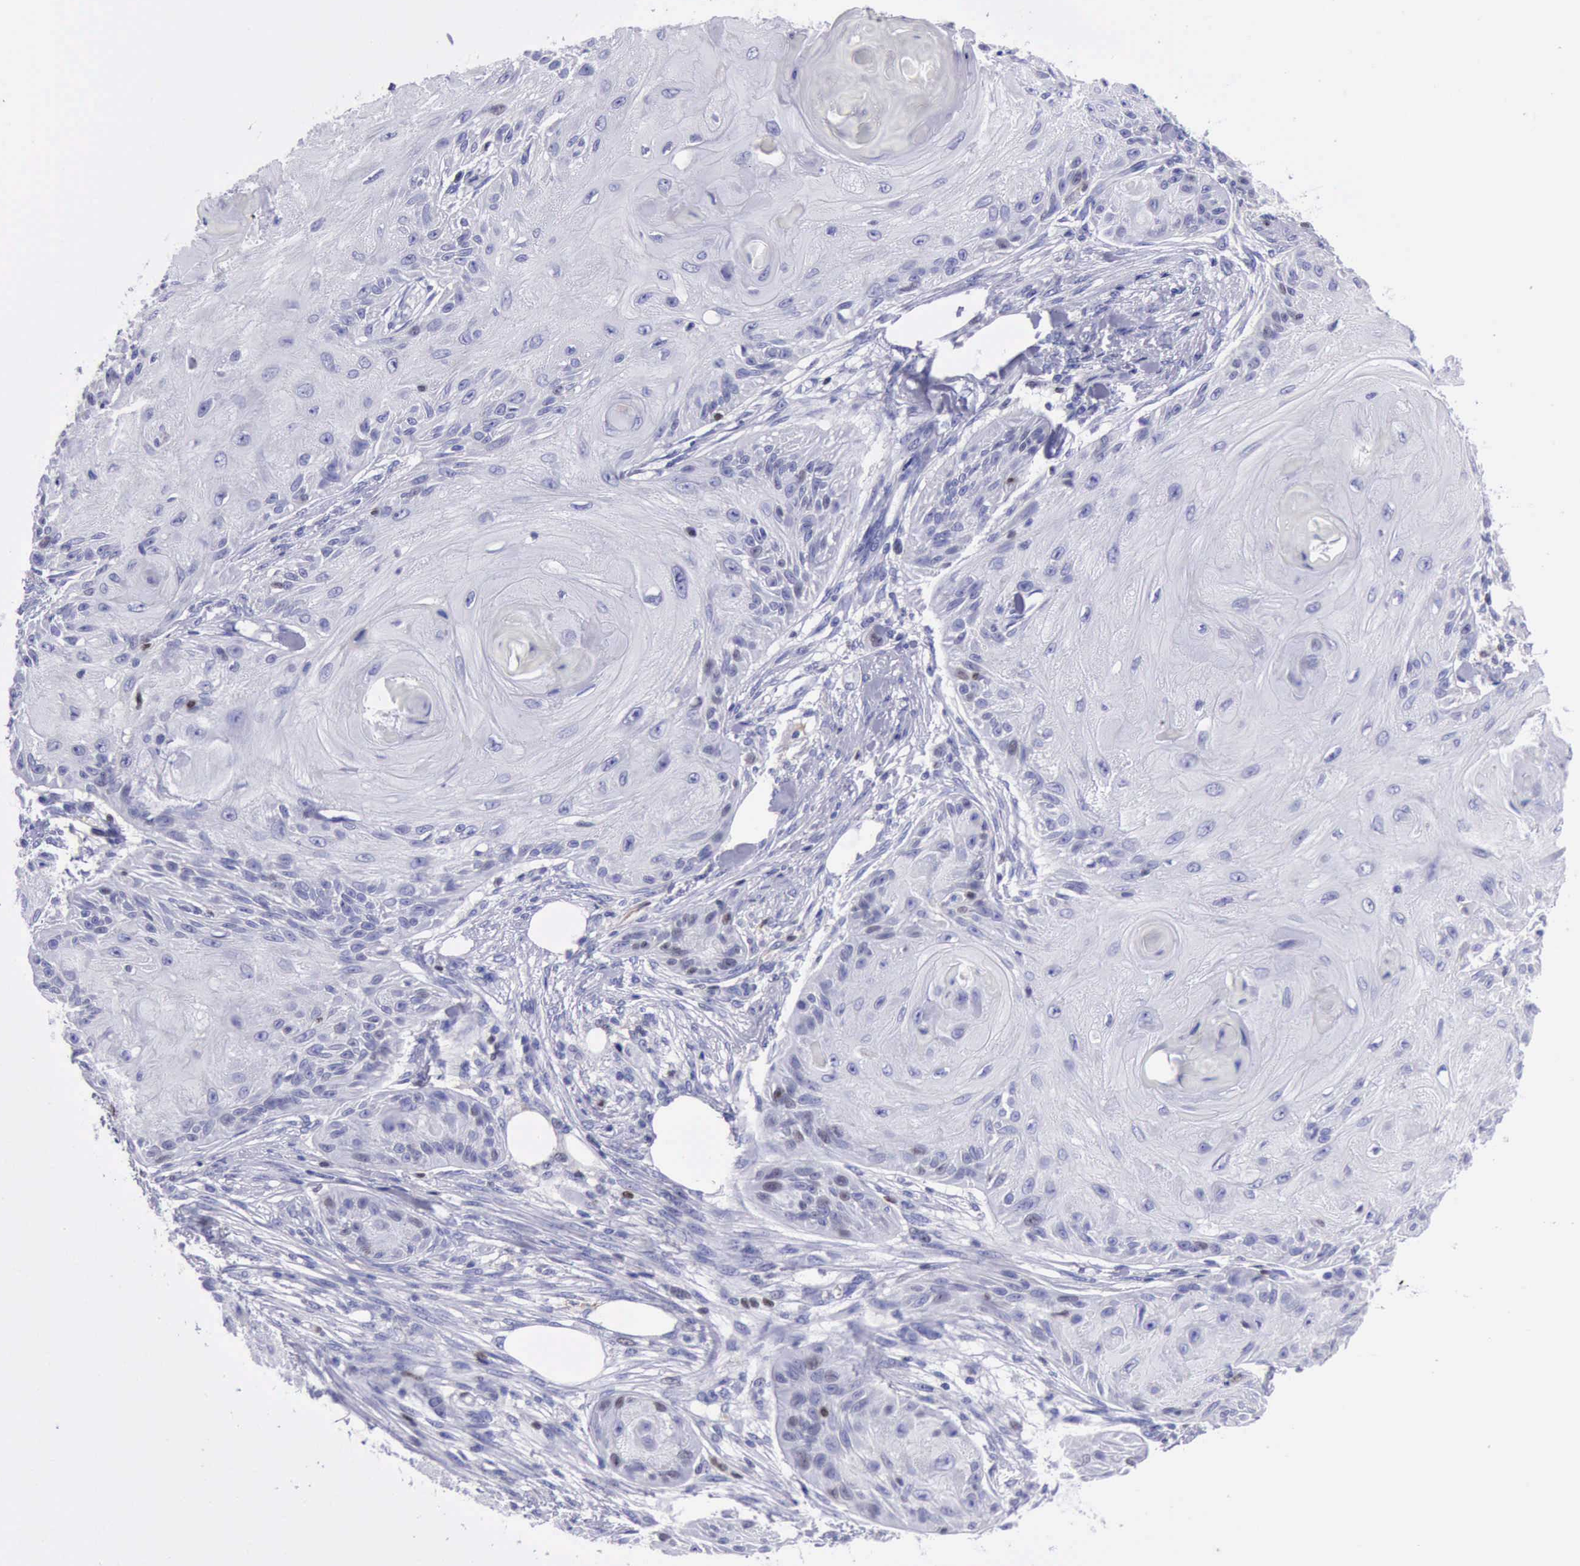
{"staining": {"intensity": "moderate", "quantity": "<25%", "location": "nuclear"}, "tissue": "skin cancer", "cell_type": "Tumor cells", "image_type": "cancer", "snomed": [{"axis": "morphology", "description": "Squamous cell carcinoma, NOS"}, {"axis": "topography", "description": "Skin"}], "caption": "Tumor cells reveal low levels of moderate nuclear staining in about <25% of cells in human skin cancer.", "gene": "MCM2", "patient": {"sex": "female", "age": 88}}